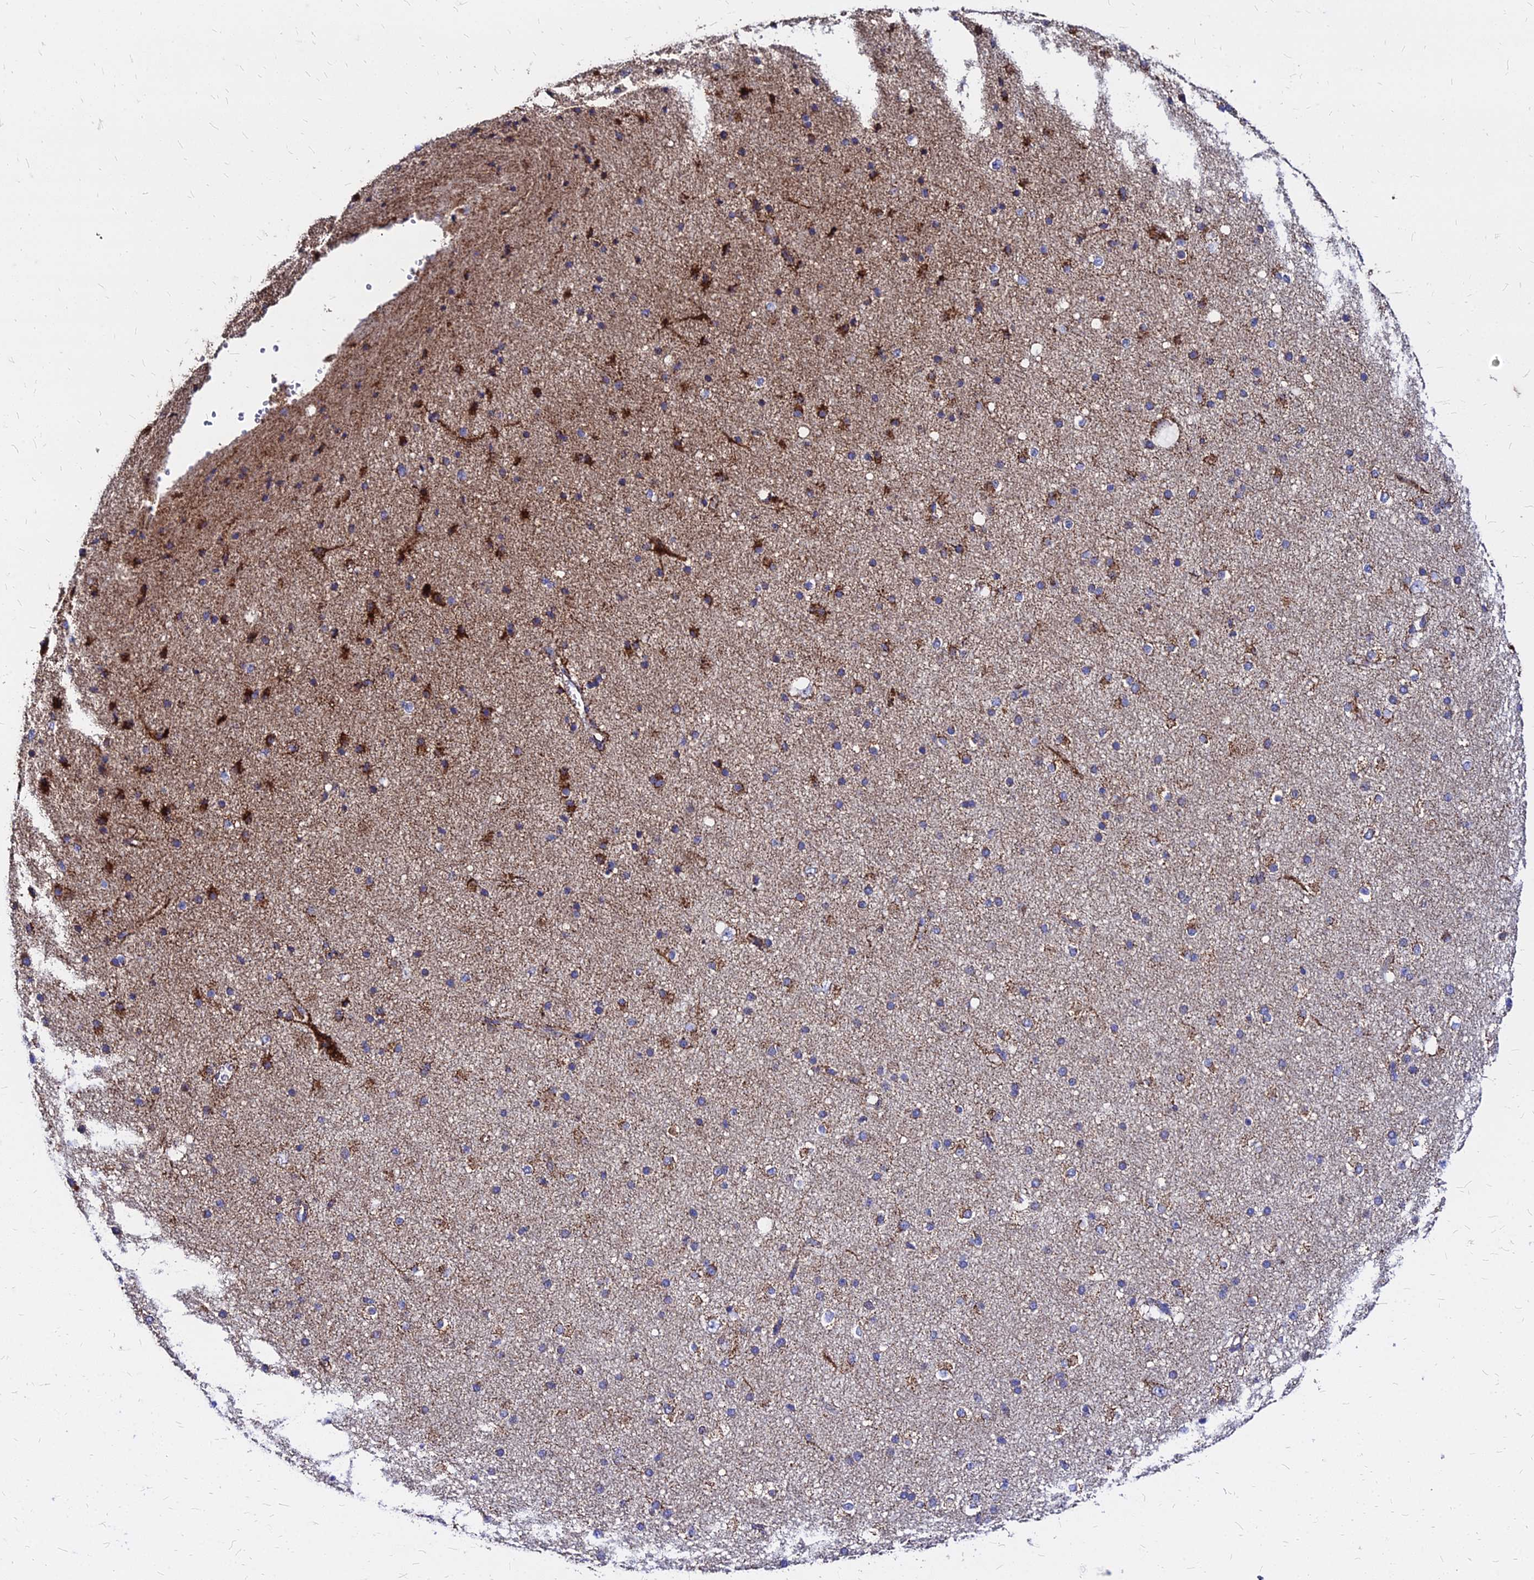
{"staining": {"intensity": "moderate", "quantity": ">75%", "location": "cytoplasmic/membranous"}, "tissue": "cerebral cortex", "cell_type": "Endothelial cells", "image_type": "normal", "snomed": [{"axis": "morphology", "description": "Normal tissue, NOS"}, {"axis": "morphology", "description": "Developmental malformation"}, {"axis": "topography", "description": "Cerebral cortex"}], "caption": "IHC photomicrograph of benign cerebral cortex: cerebral cortex stained using immunohistochemistry (IHC) displays medium levels of moderate protein expression localized specifically in the cytoplasmic/membranous of endothelial cells, appearing as a cytoplasmic/membranous brown color.", "gene": "DLD", "patient": {"sex": "female", "age": 30}}